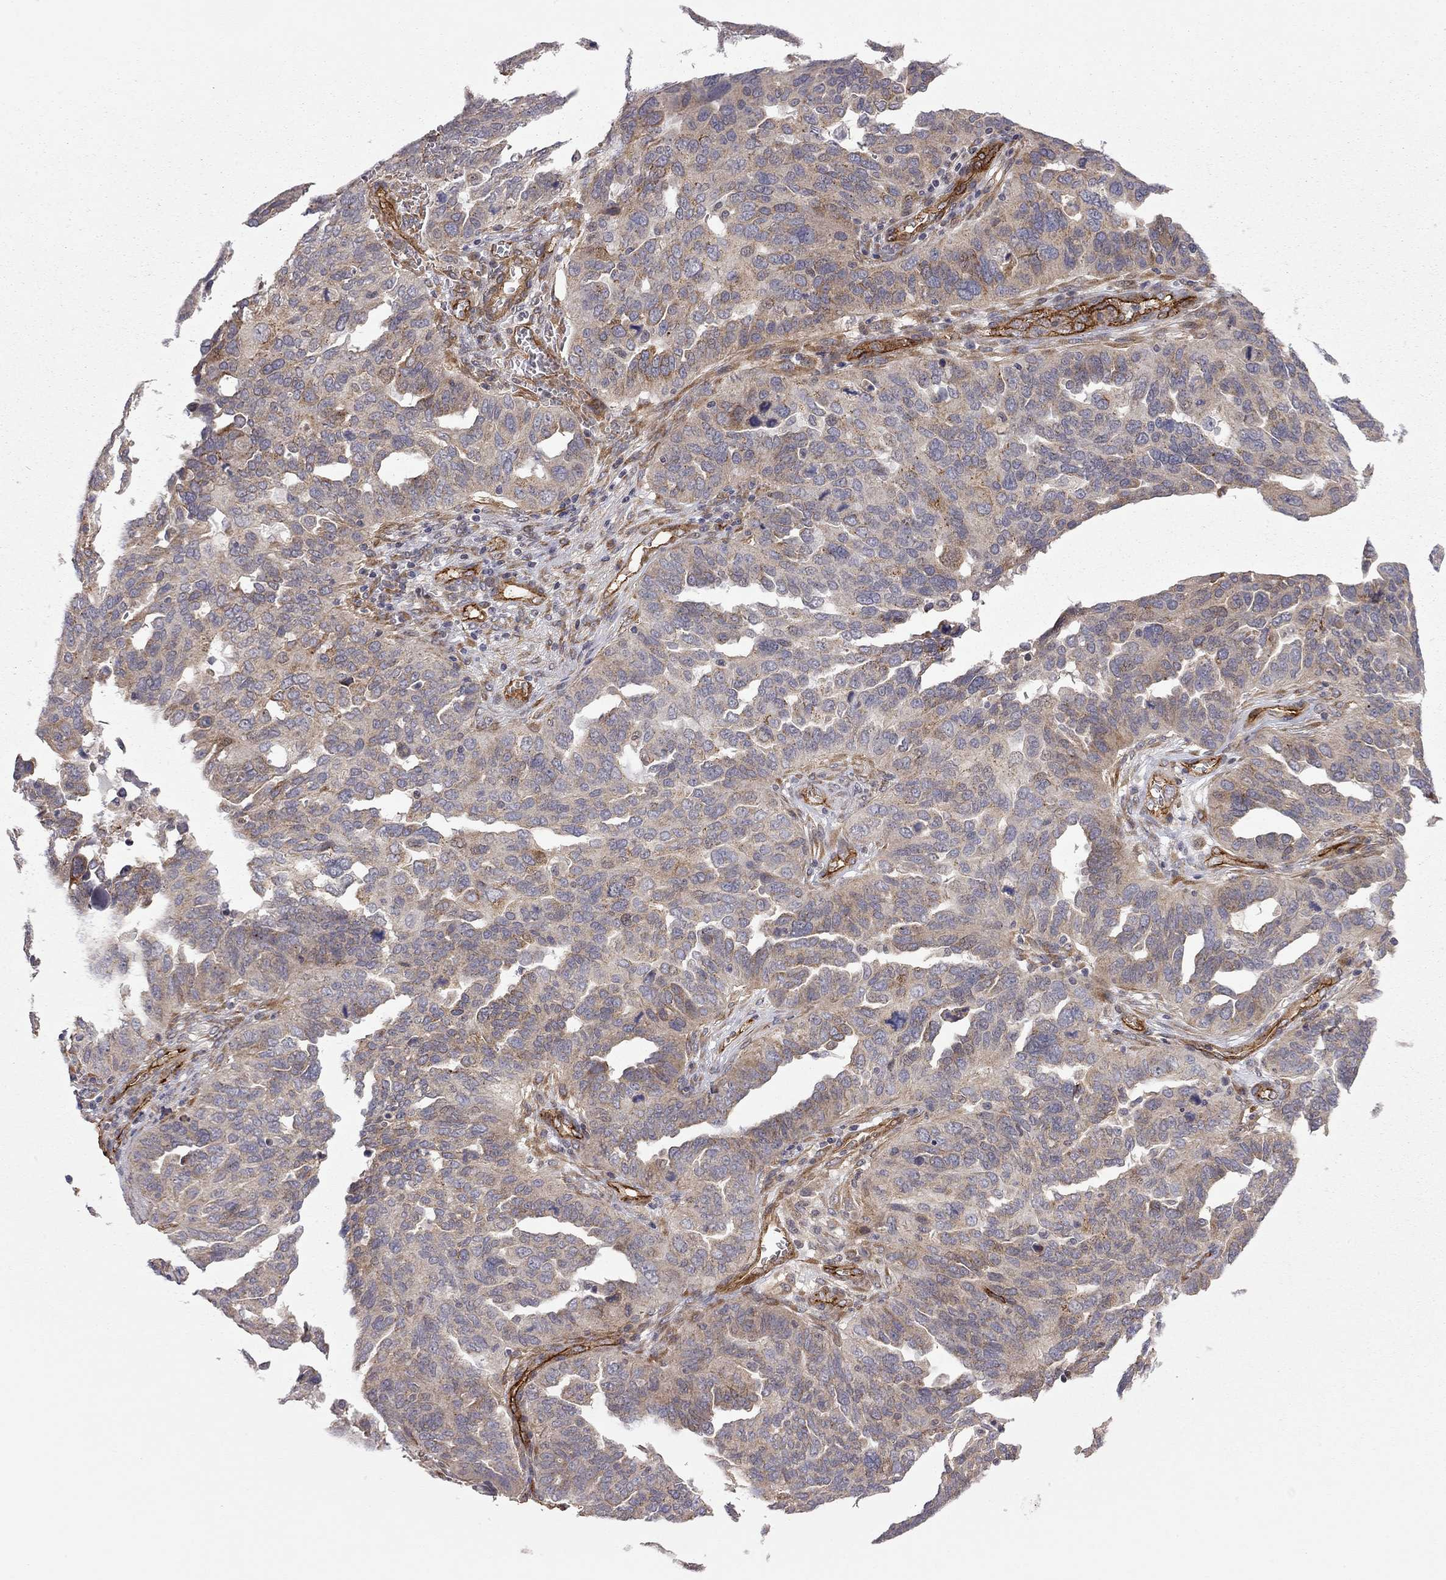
{"staining": {"intensity": "moderate", "quantity": "25%-75%", "location": "cytoplasmic/membranous"}, "tissue": "ovarian cancer", "cell_type": "Tumor cells", "image_type": "cancer", "snomed": [{"axis": "morphology", "description": "Carcinoma, endometroid"}, {"axis": "topography", "description": "Soft tissue"}, {"axis": "topography", "description": "Ovary"}], "caption": "IHC (DAB) staining of ovarian endometroid carcinoma reveals moderate cytoplasmic/membranous protein staining in about 25%-75% of tumor cells.", "gene": "EXOC3L2", "patient": {"sex": "female", "age": 52}}